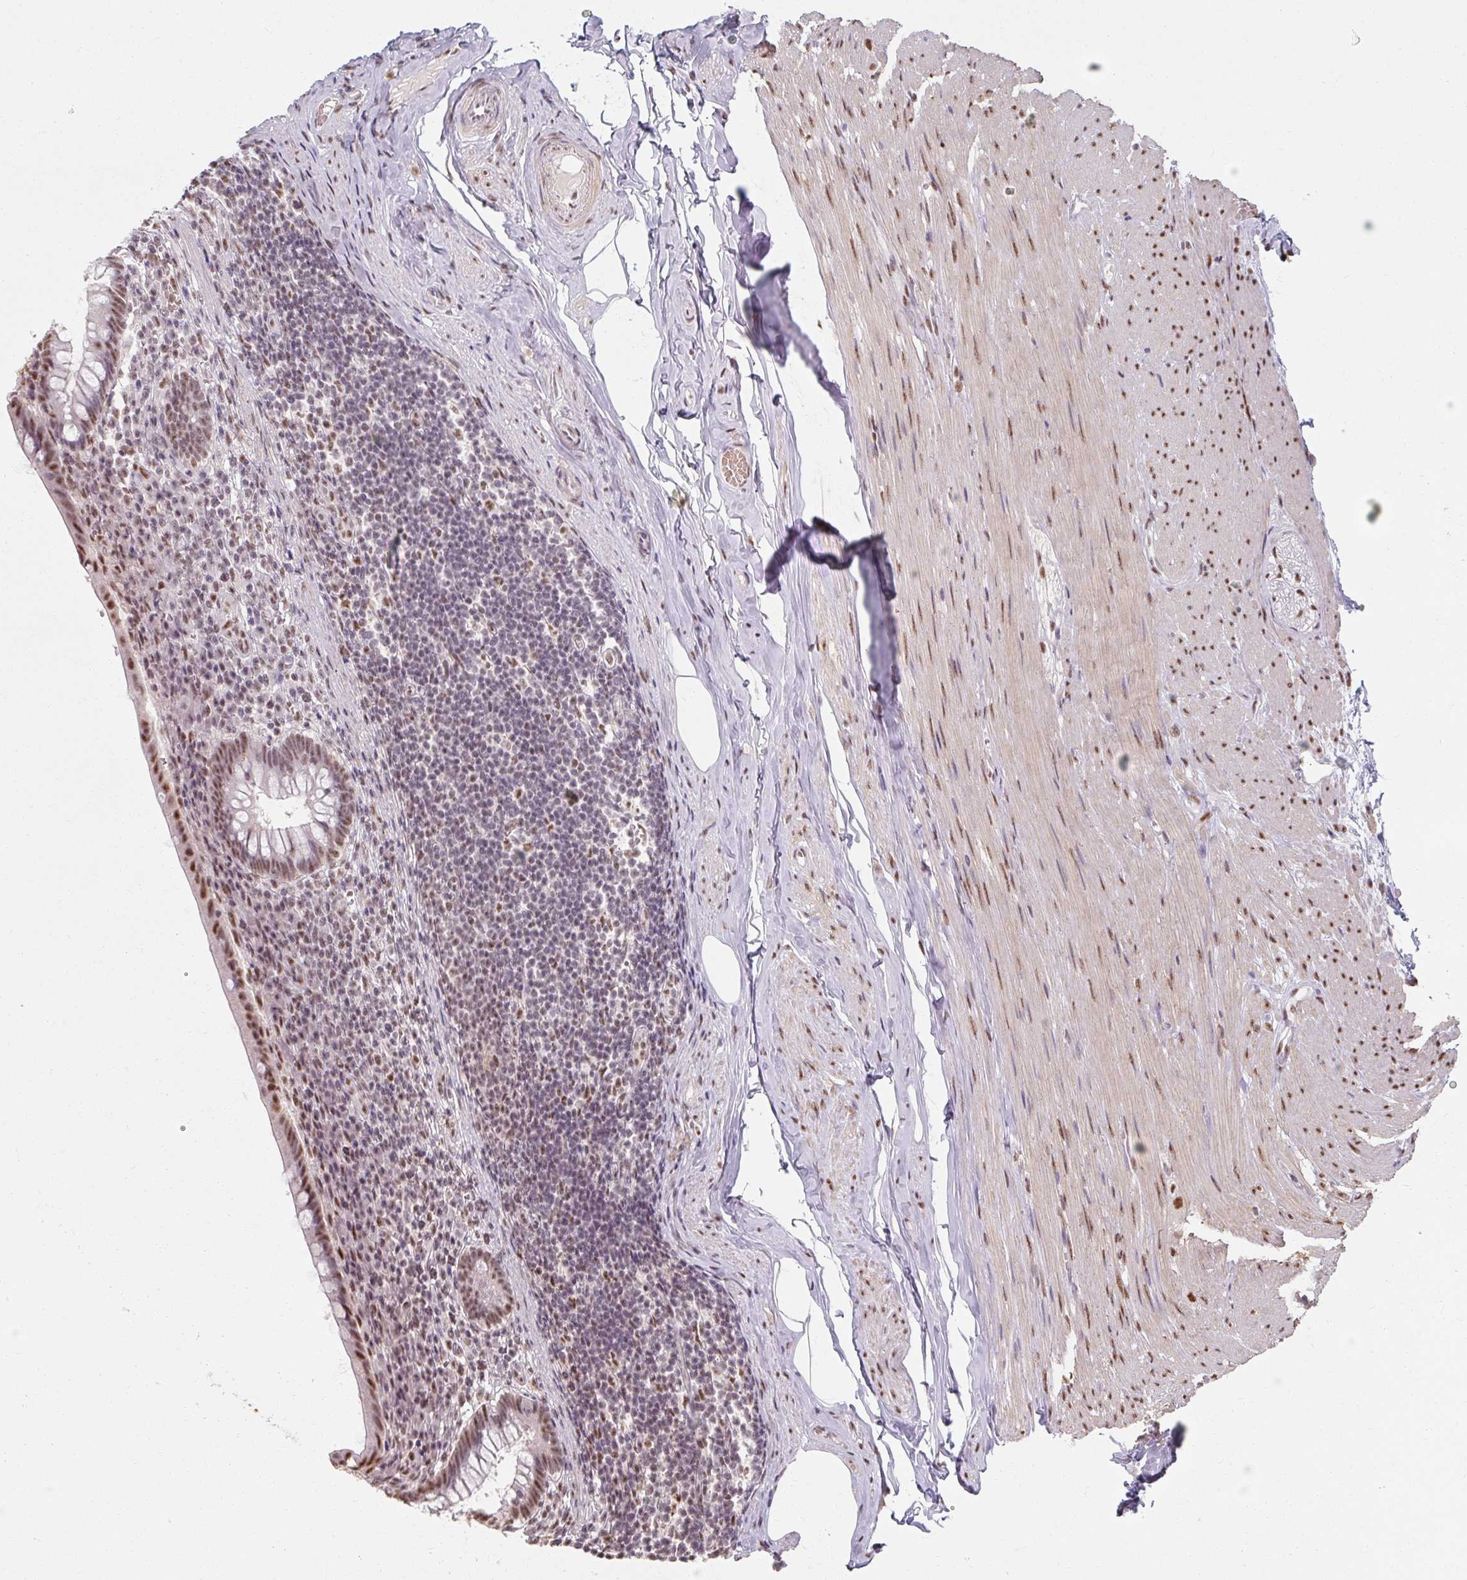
{"staining": {"intensity": "moderate", "quantity": "25%-75%", "location": "nuclear"}, "tissue": "appendix", "cell_type": "Glandular cells", "image_type": "normal", "snomed": [{"axis": "morphology", "description": "Normal tissue, NOS"}, {"axis": "topography", "description": "Appendix"}], "caption": "Unremarkable appendix was stained to show a protein in brown. There is medium levels of moderate nuclear positivity in approximately 25%-75% of glandular cells.", "gene": "ENSG00000291316", "patient": {"sex": "female", "age": 56}}